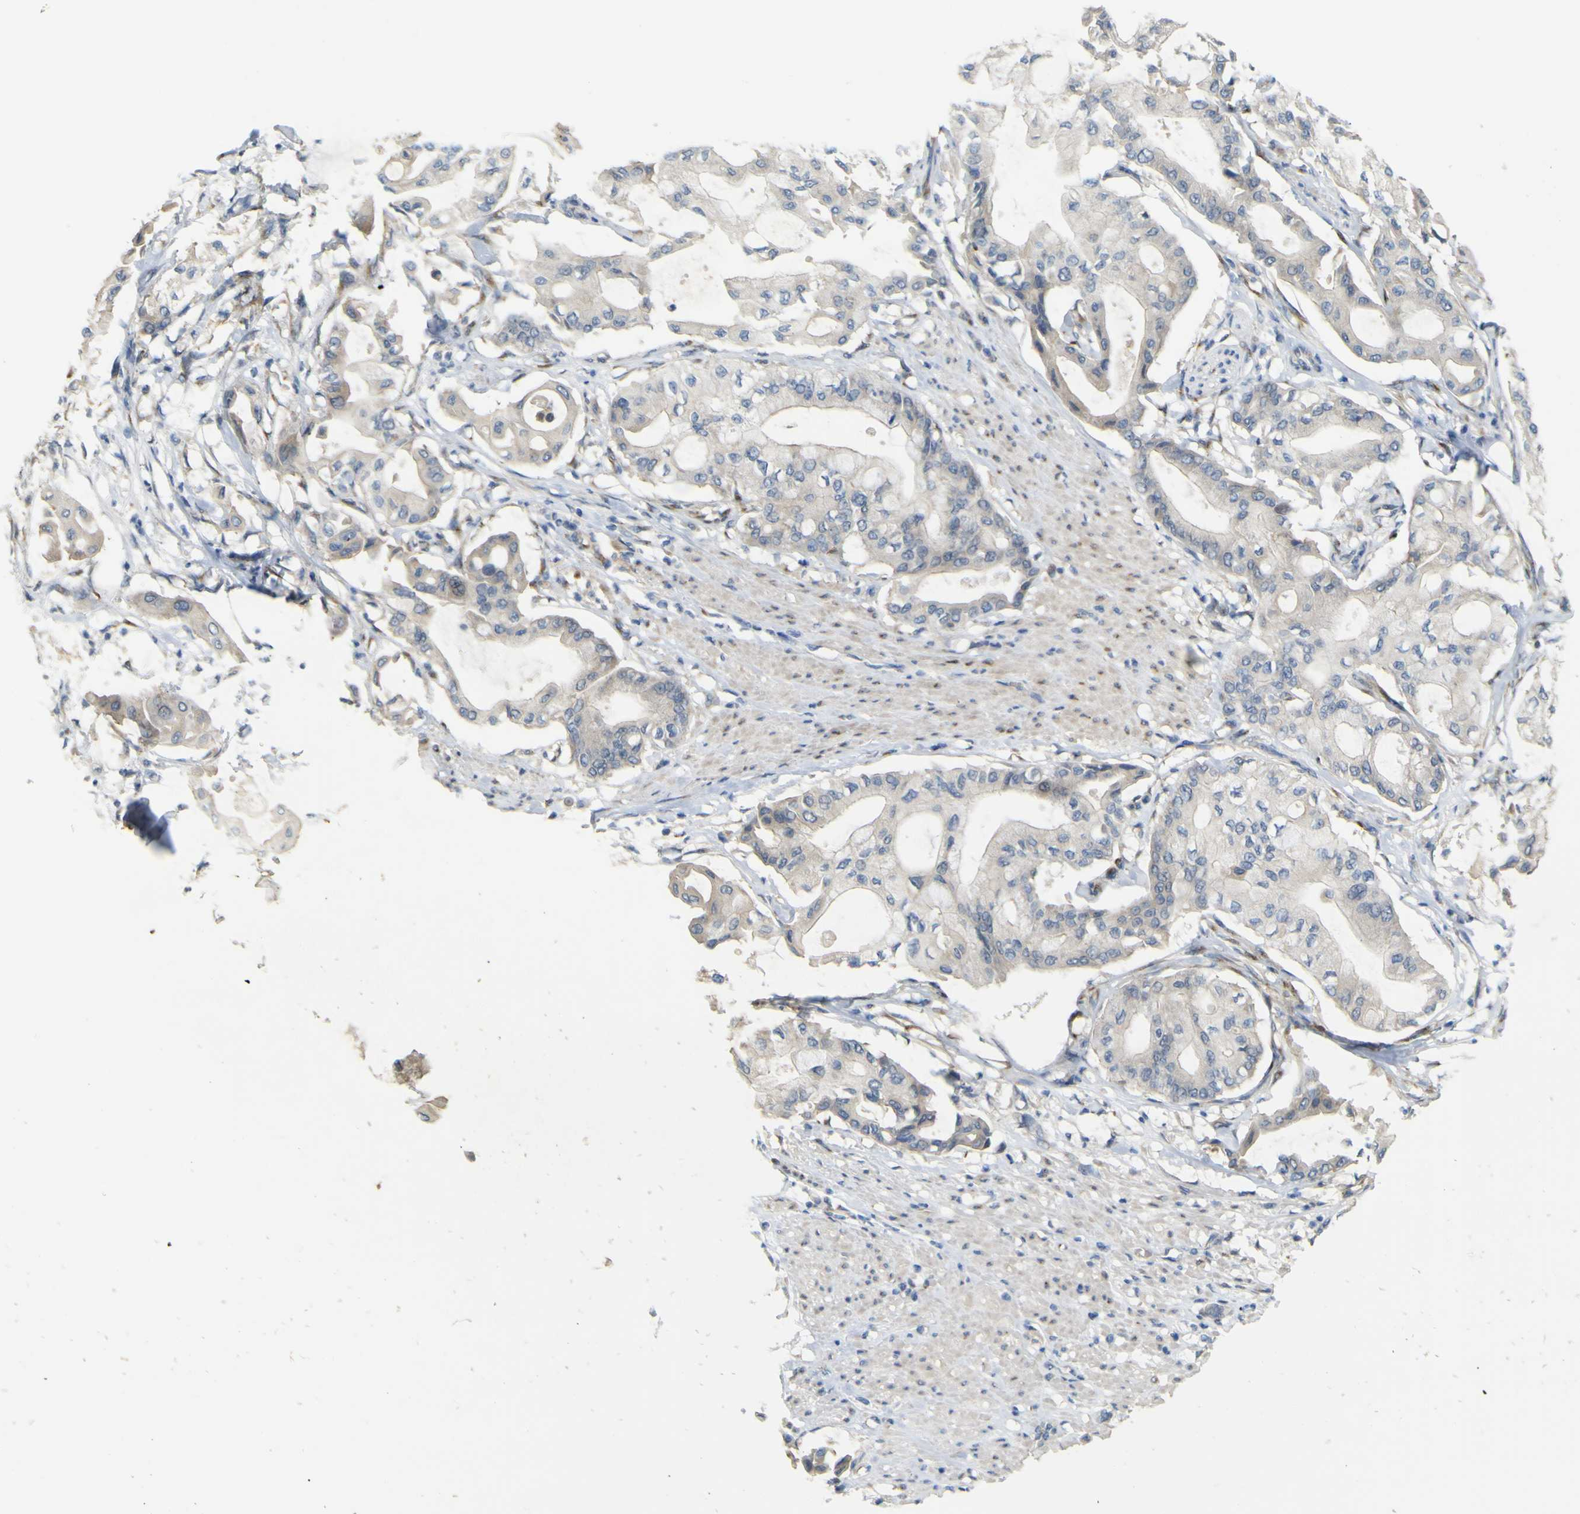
{"staining": {"intensity": "weak", "quantity": "<25%", "location": "cytoplasmic/membranous"}, "tissue": "pancreatic cancer", "cell_type": "Tumor cells", "image_type": "cancer", "snomed": [{"axis": "morphology", "description": "Adenocarcinoma, NOS"}, {"axis": "morphology", "description": "Adenocarcinoma, metastatic, NOS"}, {"axis": "topography", "description": "Lymph node"}, {"axis": "topography", "description": "Pancreas"}, {"axis": "topography", "description": "Duodenum"}], "caption": "Pancreatic metastatic adenocarcinoma was stained to show a protein in brown. There is no significant staining in tumor cells.", "gene": "IGF2R", "patient": {"sex": "female", "age": 64}}